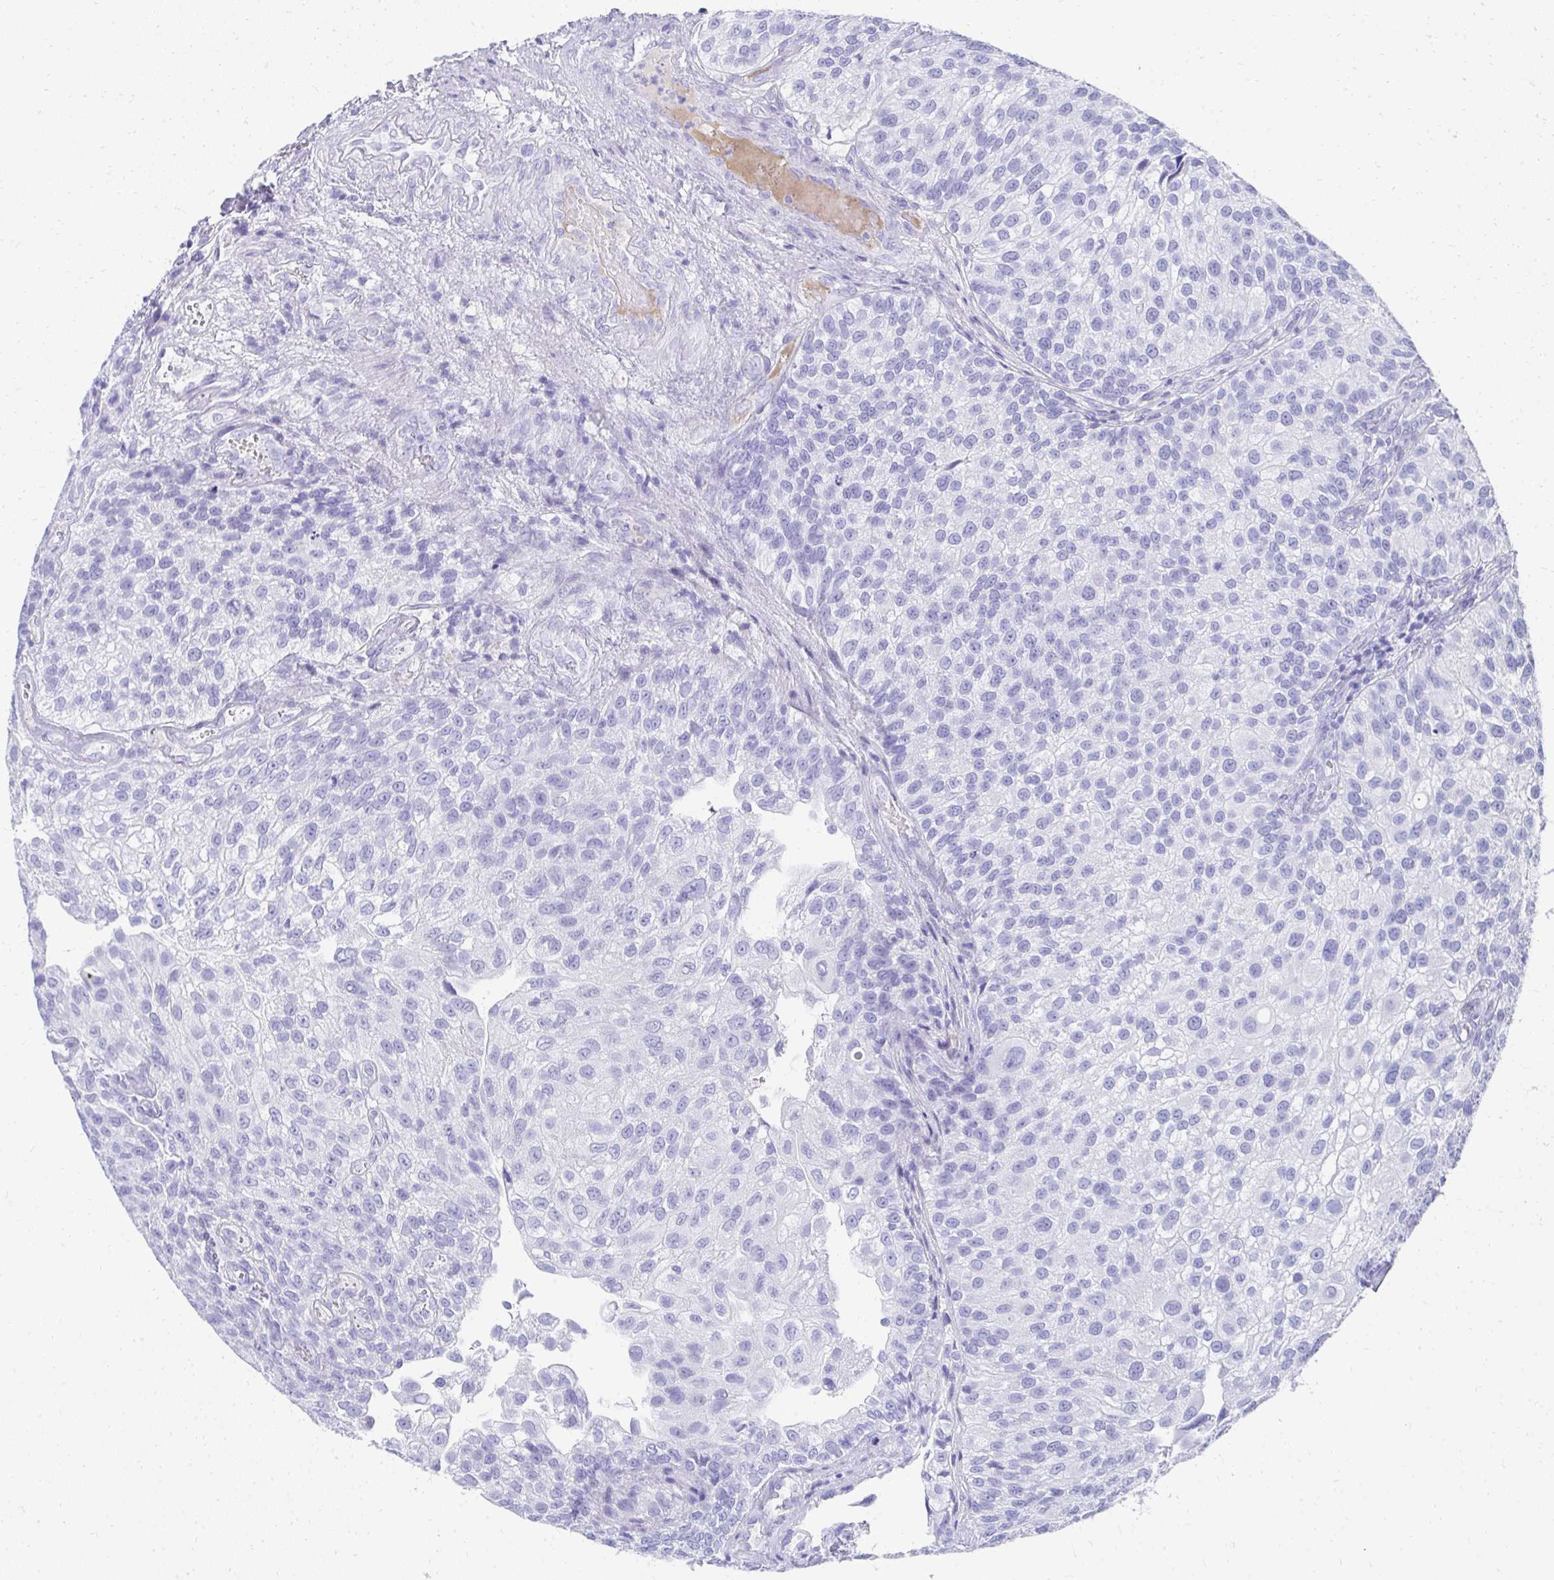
{"staining": {"intensity": "negative", "quantity": "none", "location": "none"}, "tissue": "urothelial cancer", "cell_type": "Tumor cells", "image_type": "cancer", "snomed": [{"axis": "morphology", "description": "Urothelial carcinoma, NOS"}, {"axis": "topography", "description": "Urinary bladder"}], "caption": "Immunohistochemistry of urothelial cancer demonstrates no expression in tumor cells.", "gene": "TNNT1", "patient": {"sex": "male", "age": 87}}